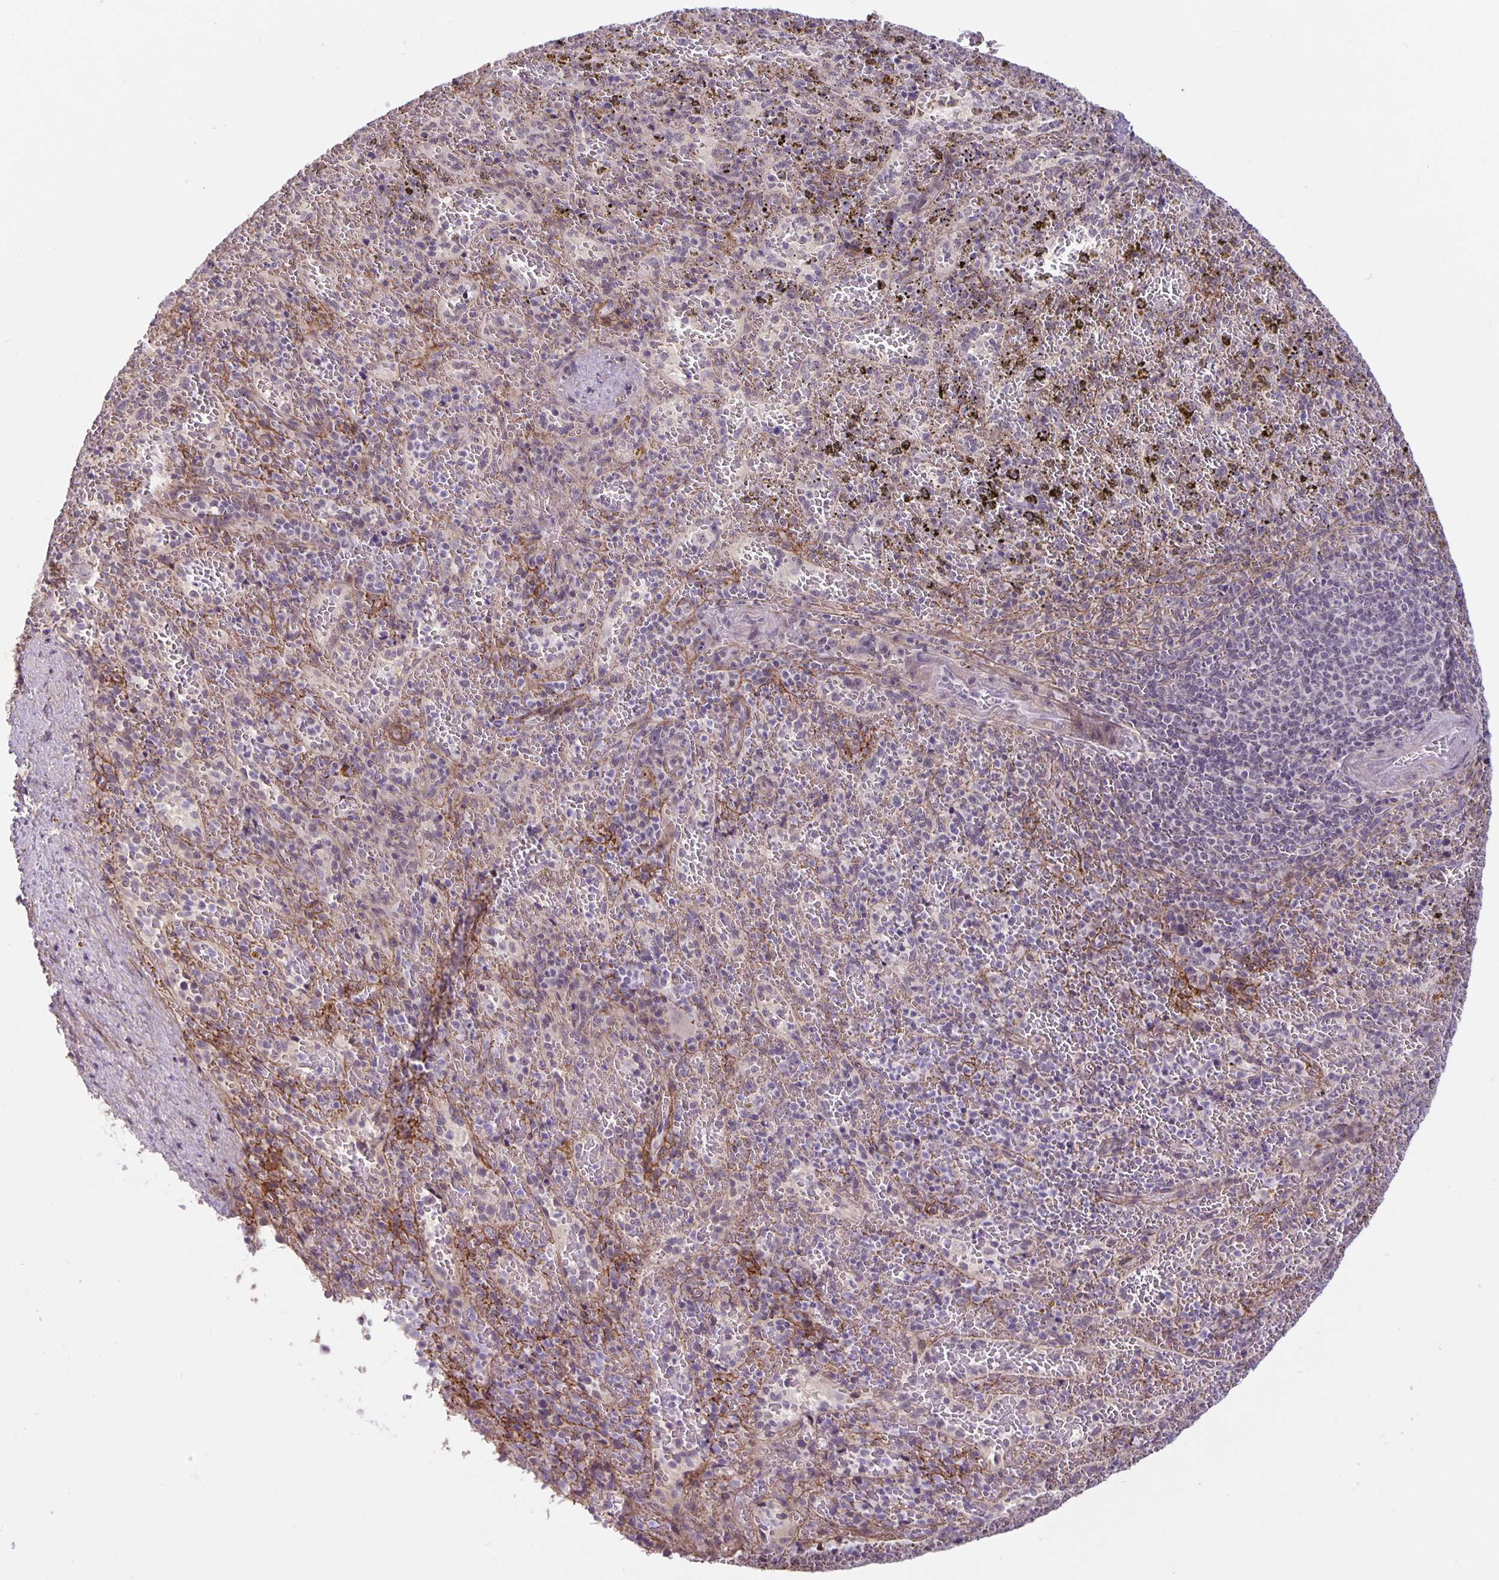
{"staining": {"intensity": "negative", "quantity": "none", "location": "none"}, "tissue": "spleen", "cell_type": "Cells in red pulp", "image_type": "normal", "snomed": [{"axis": "morphology", "description": "Normal tissue, NOS"}, {"axis": "topography", "description": "Spleen"}], "caption": "Unremarkable spleen was stained to show a protein in brown. There is no significant positivity in cells in red pulp.", "gene": "ARVCF", "patient": {"sex": "female", "age": 50}}